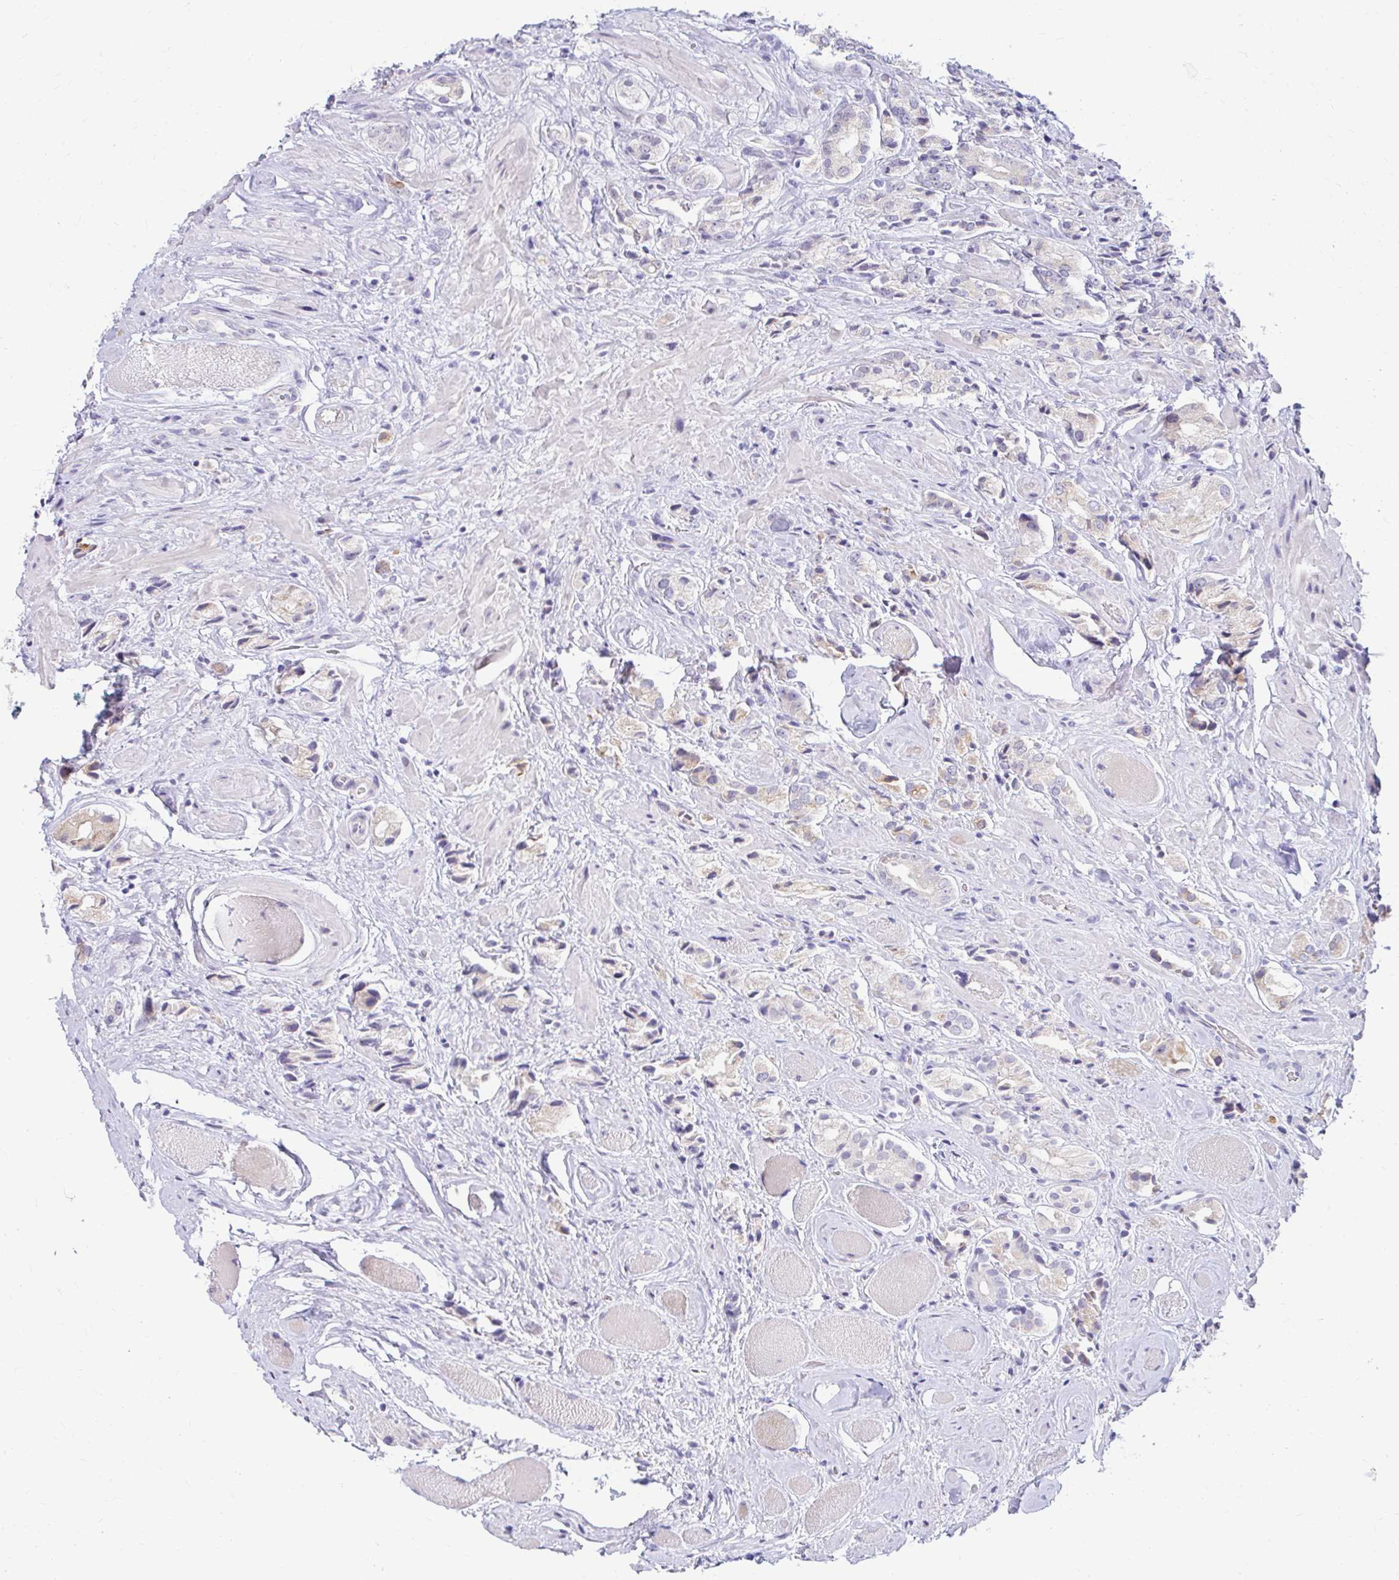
{"staining": {"intensity": "negative", "quantity": "none", "location": "none"}, "tissue": "prostate cancer", "cell_type": "Tumor cells", "image_type": "cancer", "snomed": [{"axis": "morphology", "description": "Adenocarcinoma, High grade"}, {"axis": "topography", "description": "Prostate and seminal vesicle, NOS"}], "caption": "Tumor cells are negative for brown protein staining in high-grade adenocarcinoma (prostate).", "gene": "RGS16", "patient": {"sex": "male", "age": 64}}